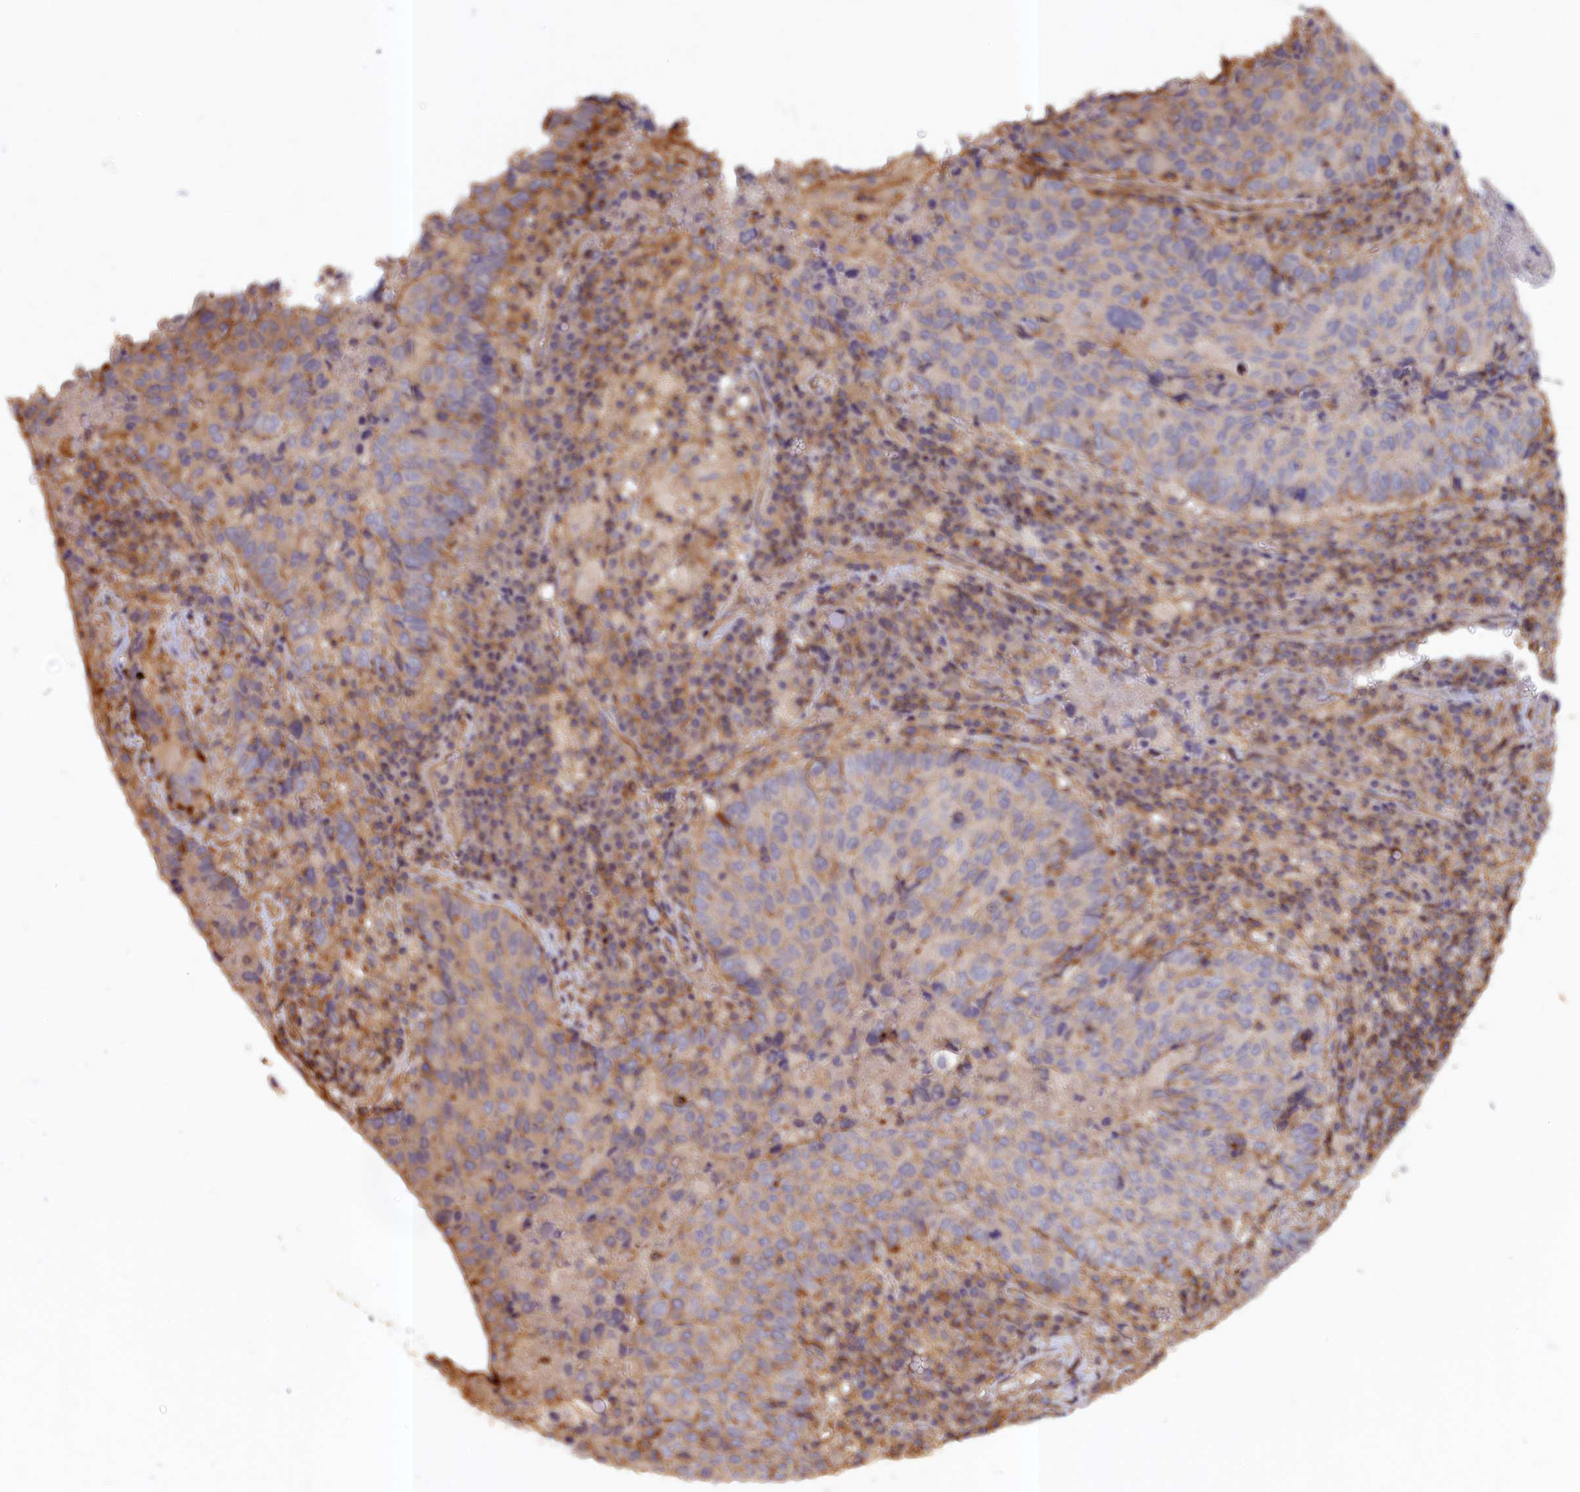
{"staining": {"intensity": "negative", "quantity": "none", "location": "none"}, "tissue": "lung cancer", "cell_type": "Tumor cells", "image_type": "cancer", "snomed": [{"axis": "morphology", "description": "Squamous cell carcinoma, NOS"}, {"axis": "topography", "description": "Lung"}], "caption": "A high-resolution histopathology image shows IHC staining of lung squamous cell carcinoma, which shows no significant positivity in tumor cells.", "gene": "ANKRD27", "patient": {"sex": "male", "age": 73}}